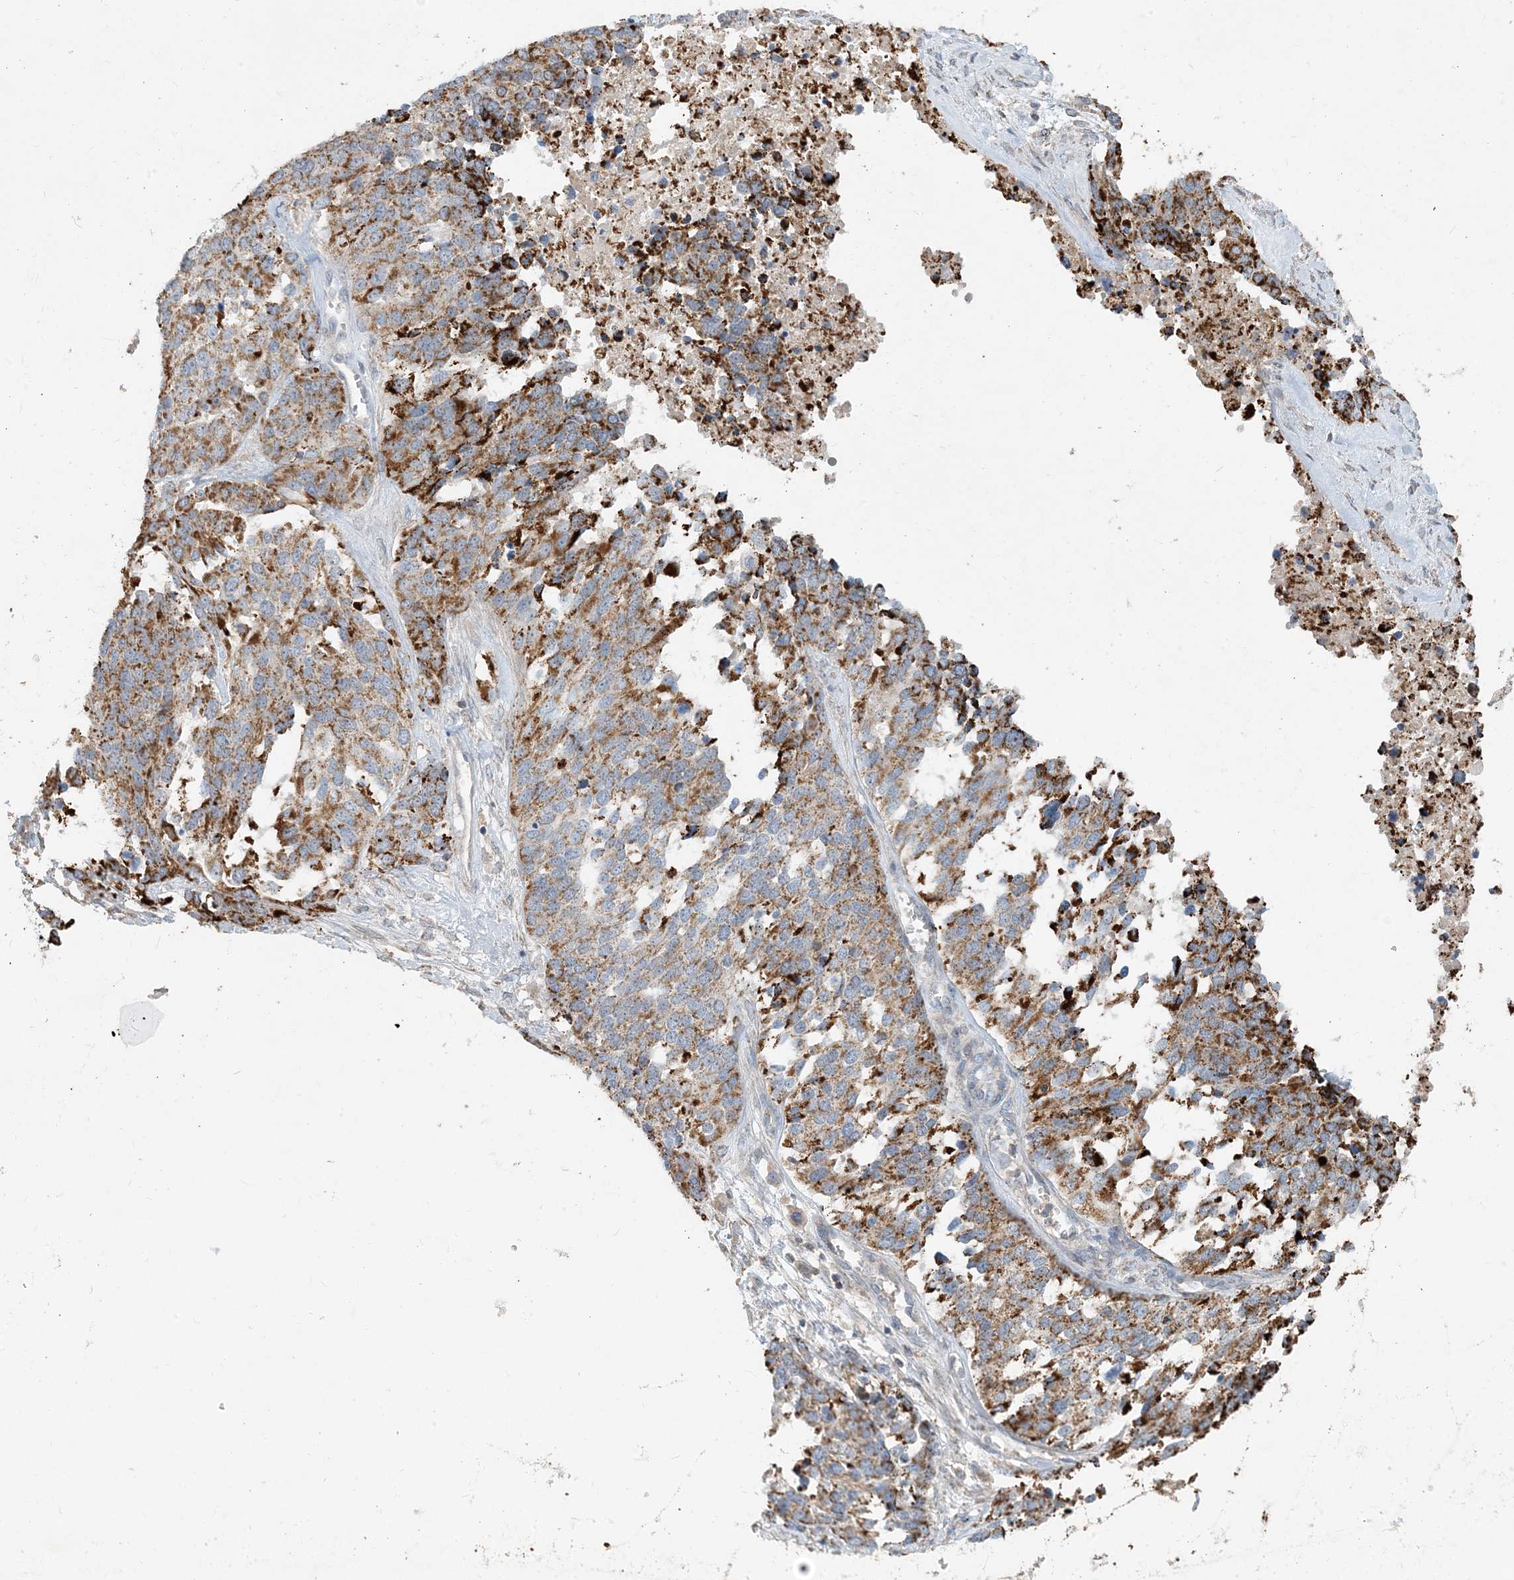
{"staining": {"intensity": "moderate", "quantity": ">75%", "location": "cytoplasmic/membranous"}, "tissue": "ovarian cancer", "cell_type": "Tumor cells", "image_type": "cancer", "snomed": [{"axis": "morphology", "description": "Cystadenocarcinoma, serous, NOS"}, {"axis": "topography", "description": "Ovary"}], "caption": "A brown stain highlights moderate cytoplasmic/membranous positivity of a protein in human ovarian cancer tumor cells.", "gene": "ECHDC1", "patient": {"sex": "female", "age": 44}}